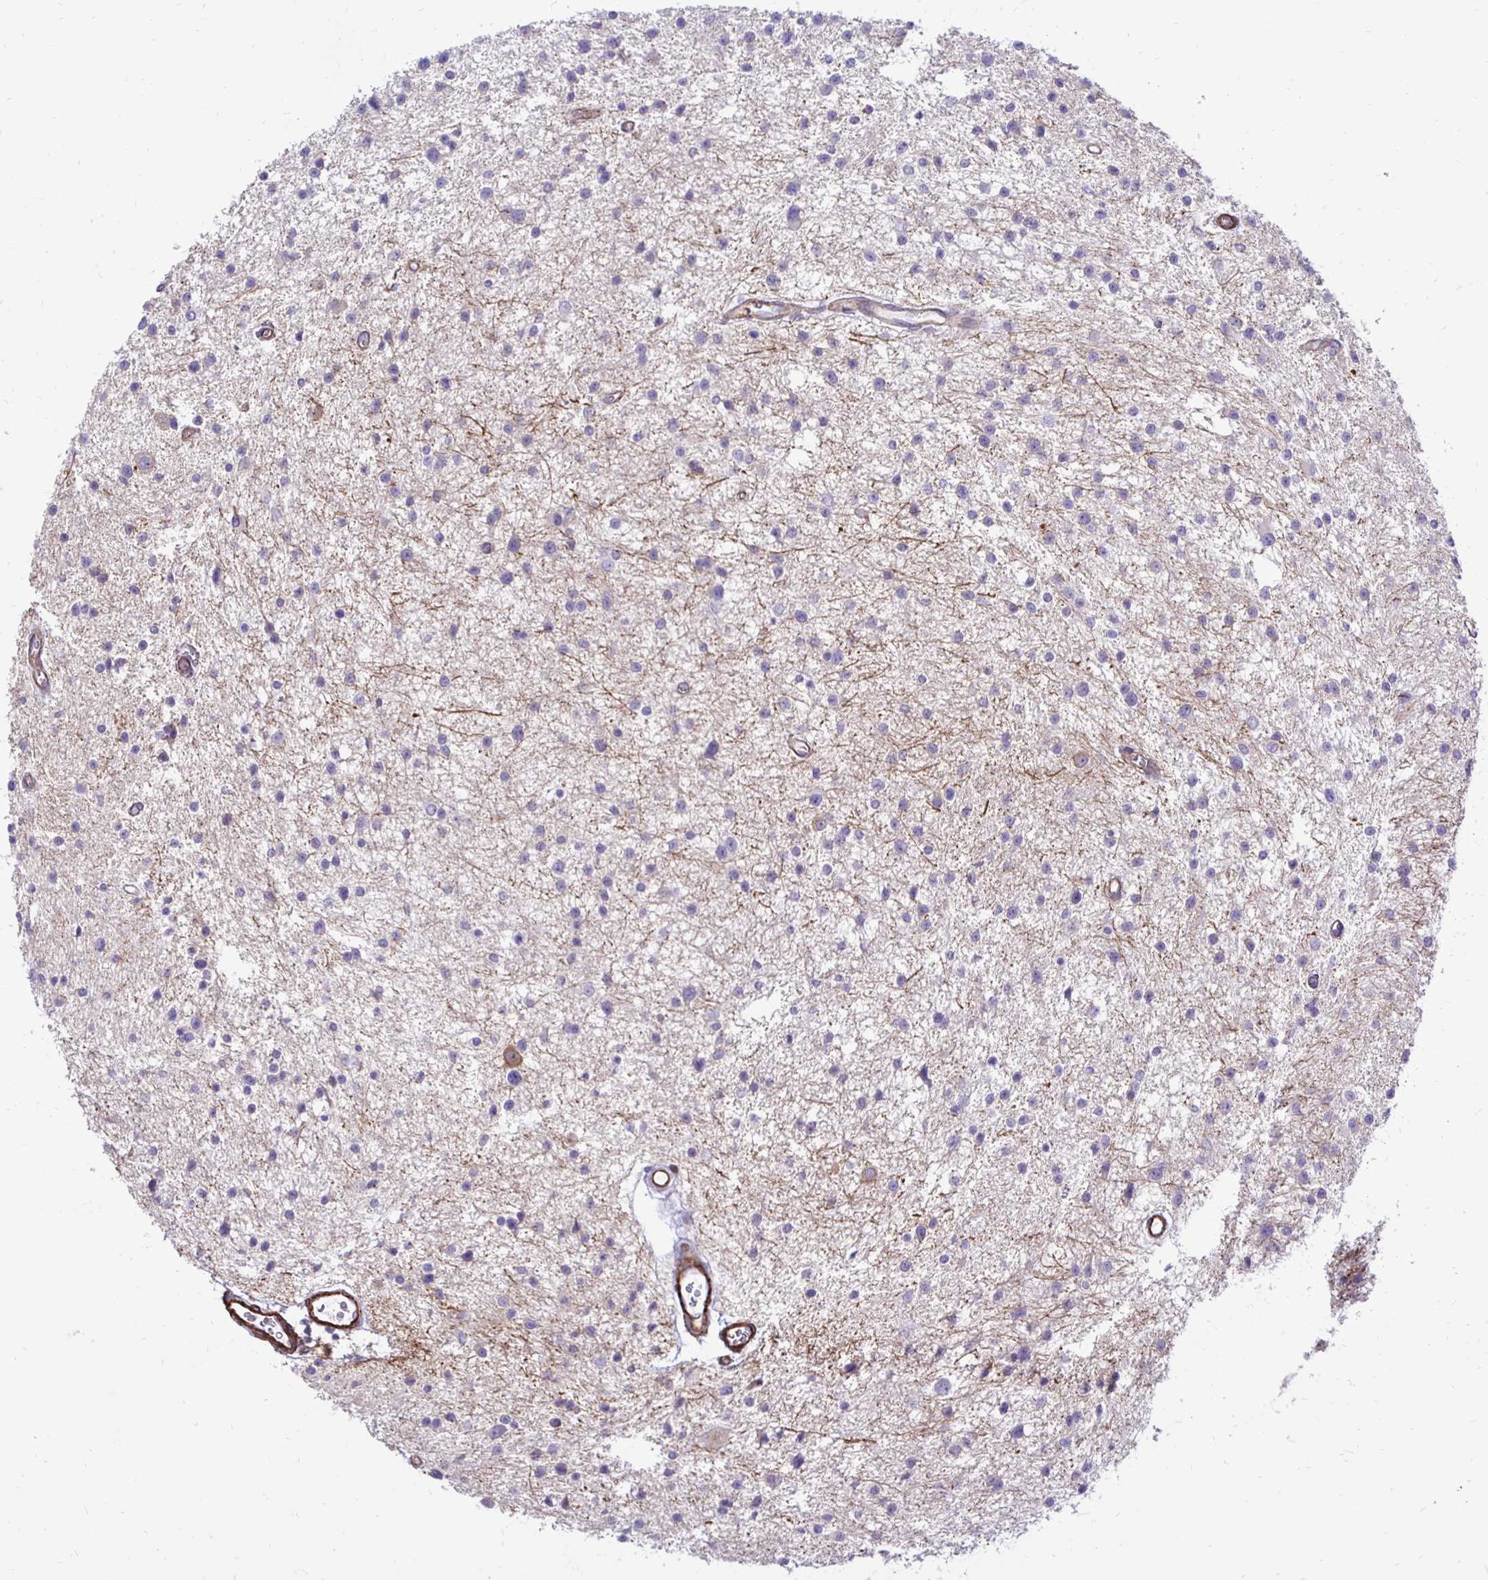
{"staining": {"intensity": "negative", "quantity": "none", "location": "none"}, "tissue": "glioma", "cell_type": "Tumor cells", "image_type": "cancer", "snomed": [{"axis": "morphology", "description": "Glioma, malignant, Low grade"}, {"axis": "topography", "description": "Brain"}], "caption": "Tumor cells show no significant positivity in malignant glioma (low-grade).", "gene": "CTPS1", "patient": {"sex": "male", "age": 43}}